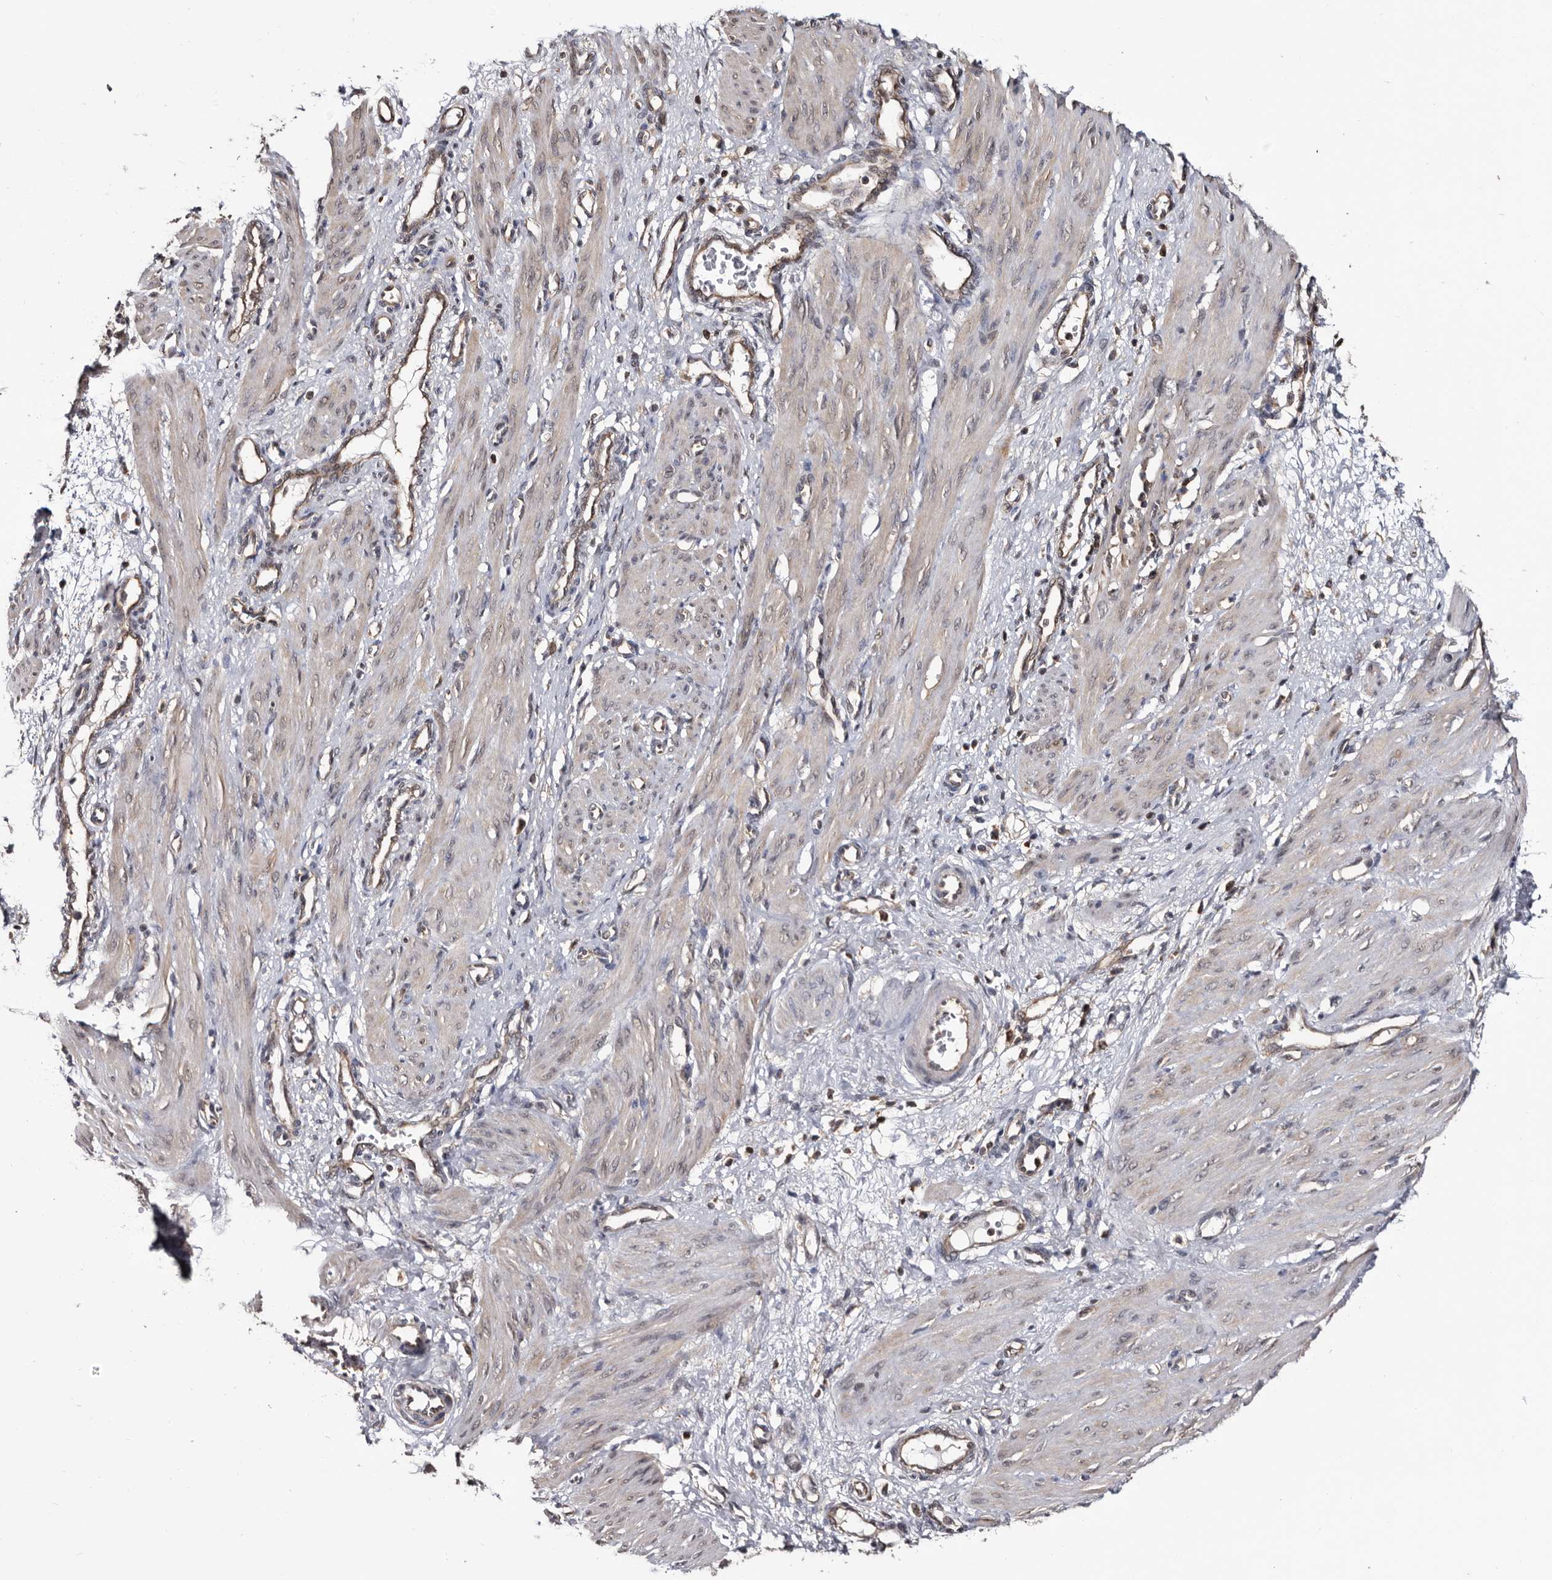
{"staining": {"intensity": "weak", "quantity": "25%-75%", "location": "cytoplasmic/membranous"}, "tissue": "smooth muscle", "cell_type": "Smooth muscle cells", "image_type": "normal", "snomed": [{"axis": "morphology", "description": "Normal tissue, NOS"}, {"axis": "topography", "description": "Endometrium"}], "caption": "IHC staining of unremarkable smooth muscle, which exhibits low levels of weak cytoplasmic/membranous positivity in approximately 25%-75% of smooth muscle cells indicating weak cytoplasmic/membranous protein expression. The staining was performed using DAB (brown) for protein detection and nuclei were counterstained in hematoxylin (blue).", "gene": "TTI2", "patient": {"sex": "female", "age": 33}}